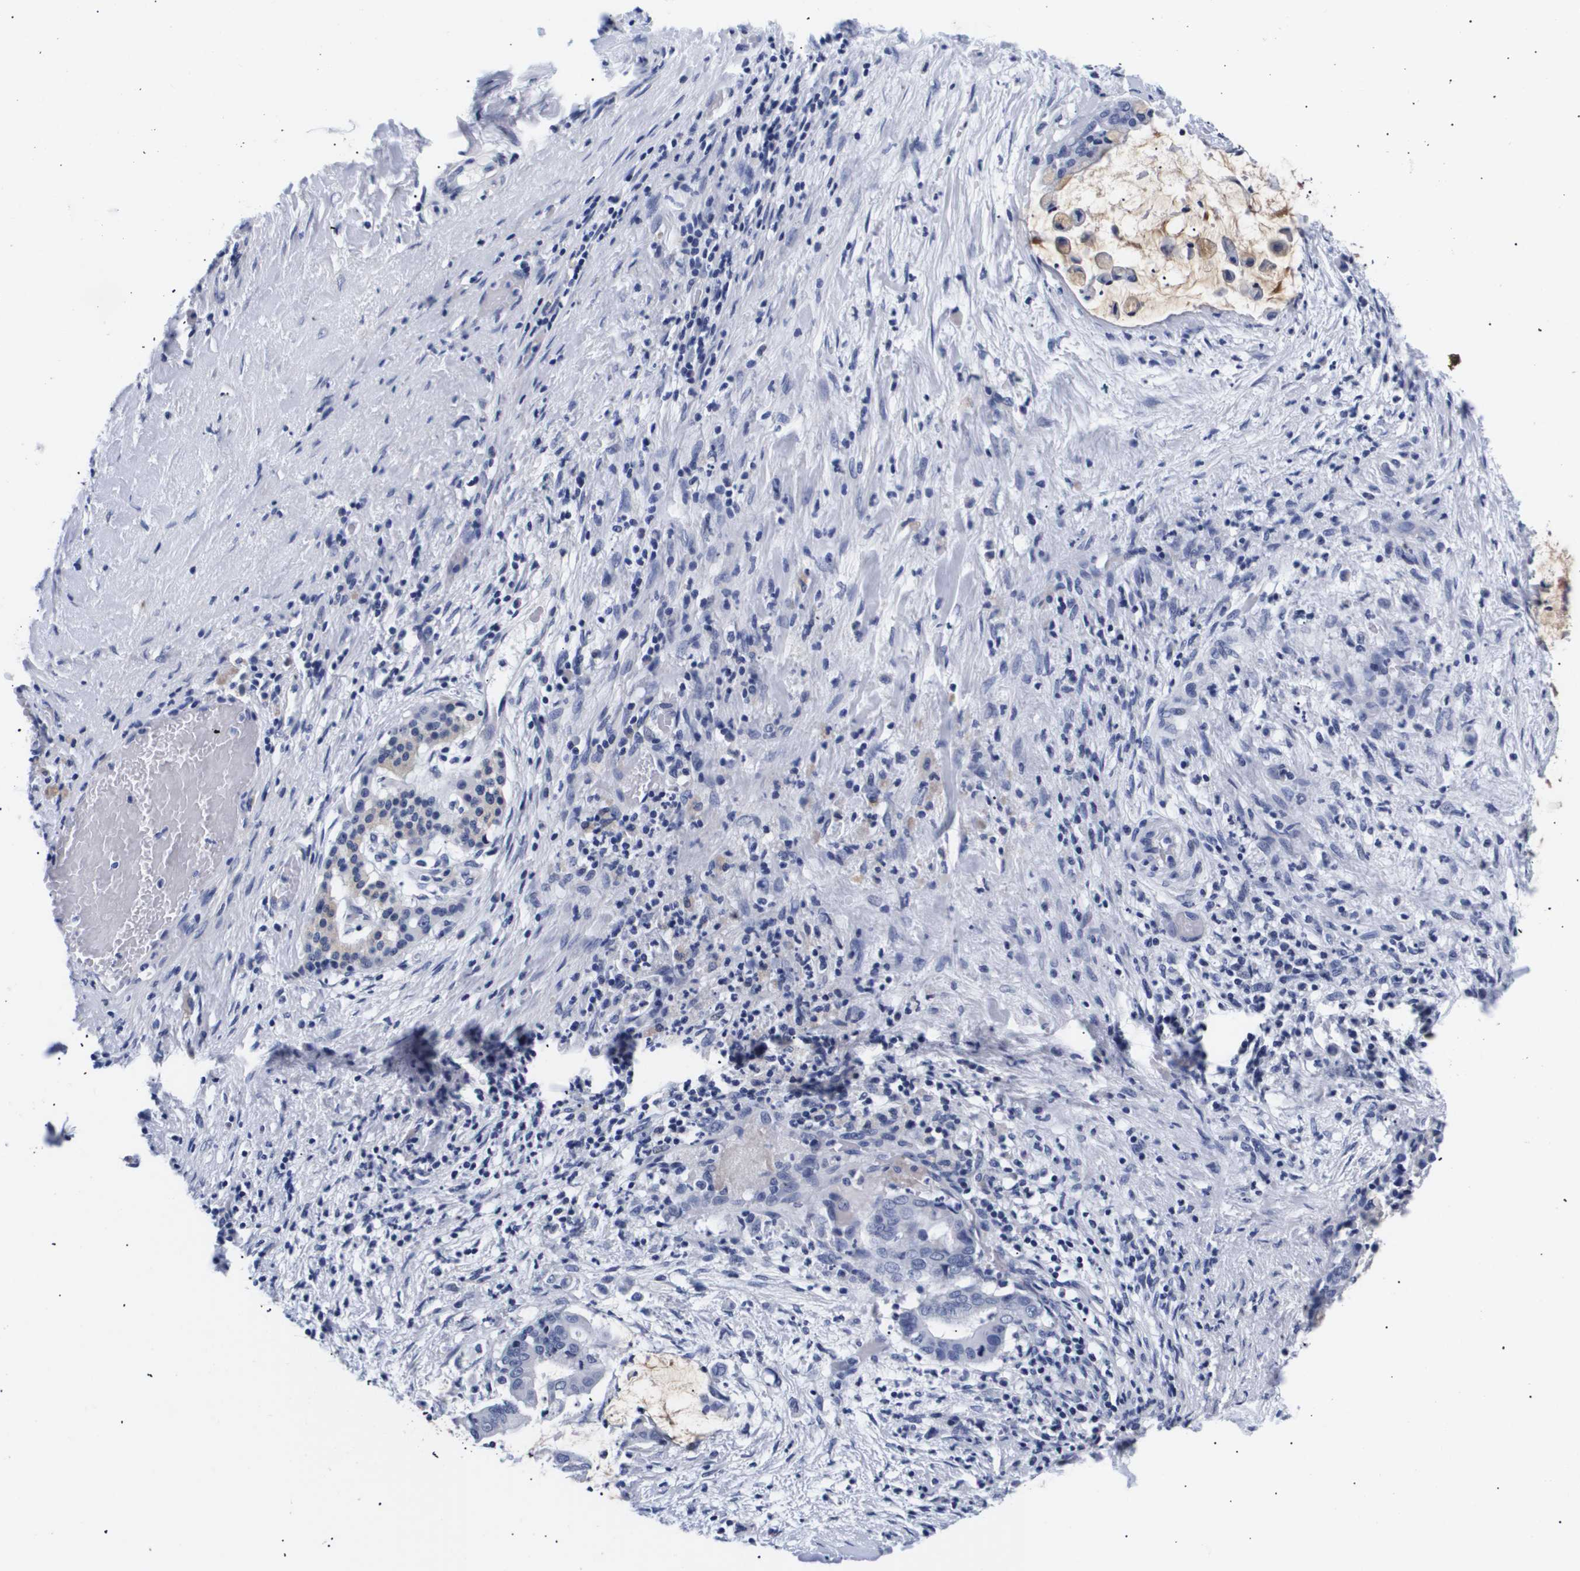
{"staining": {"intensity": "negative", "quantity": "none", "location": "none"}, "tissue": "pancreatic cancer", "cell_type": "Tumor cells", "image_type": "cancer", "snomed": [{"axis": "morphology", "description": "Adenocarcinoma, NOS"}, {"axis": "topography", "description": "Pancreas"}], "caption": "Human pancreatic cancer stained for a protein using IHC exhibits no staining in tumor cells.", "gene": "ATP6V0A4", "patient": {"sex": "male", "age": 41}}